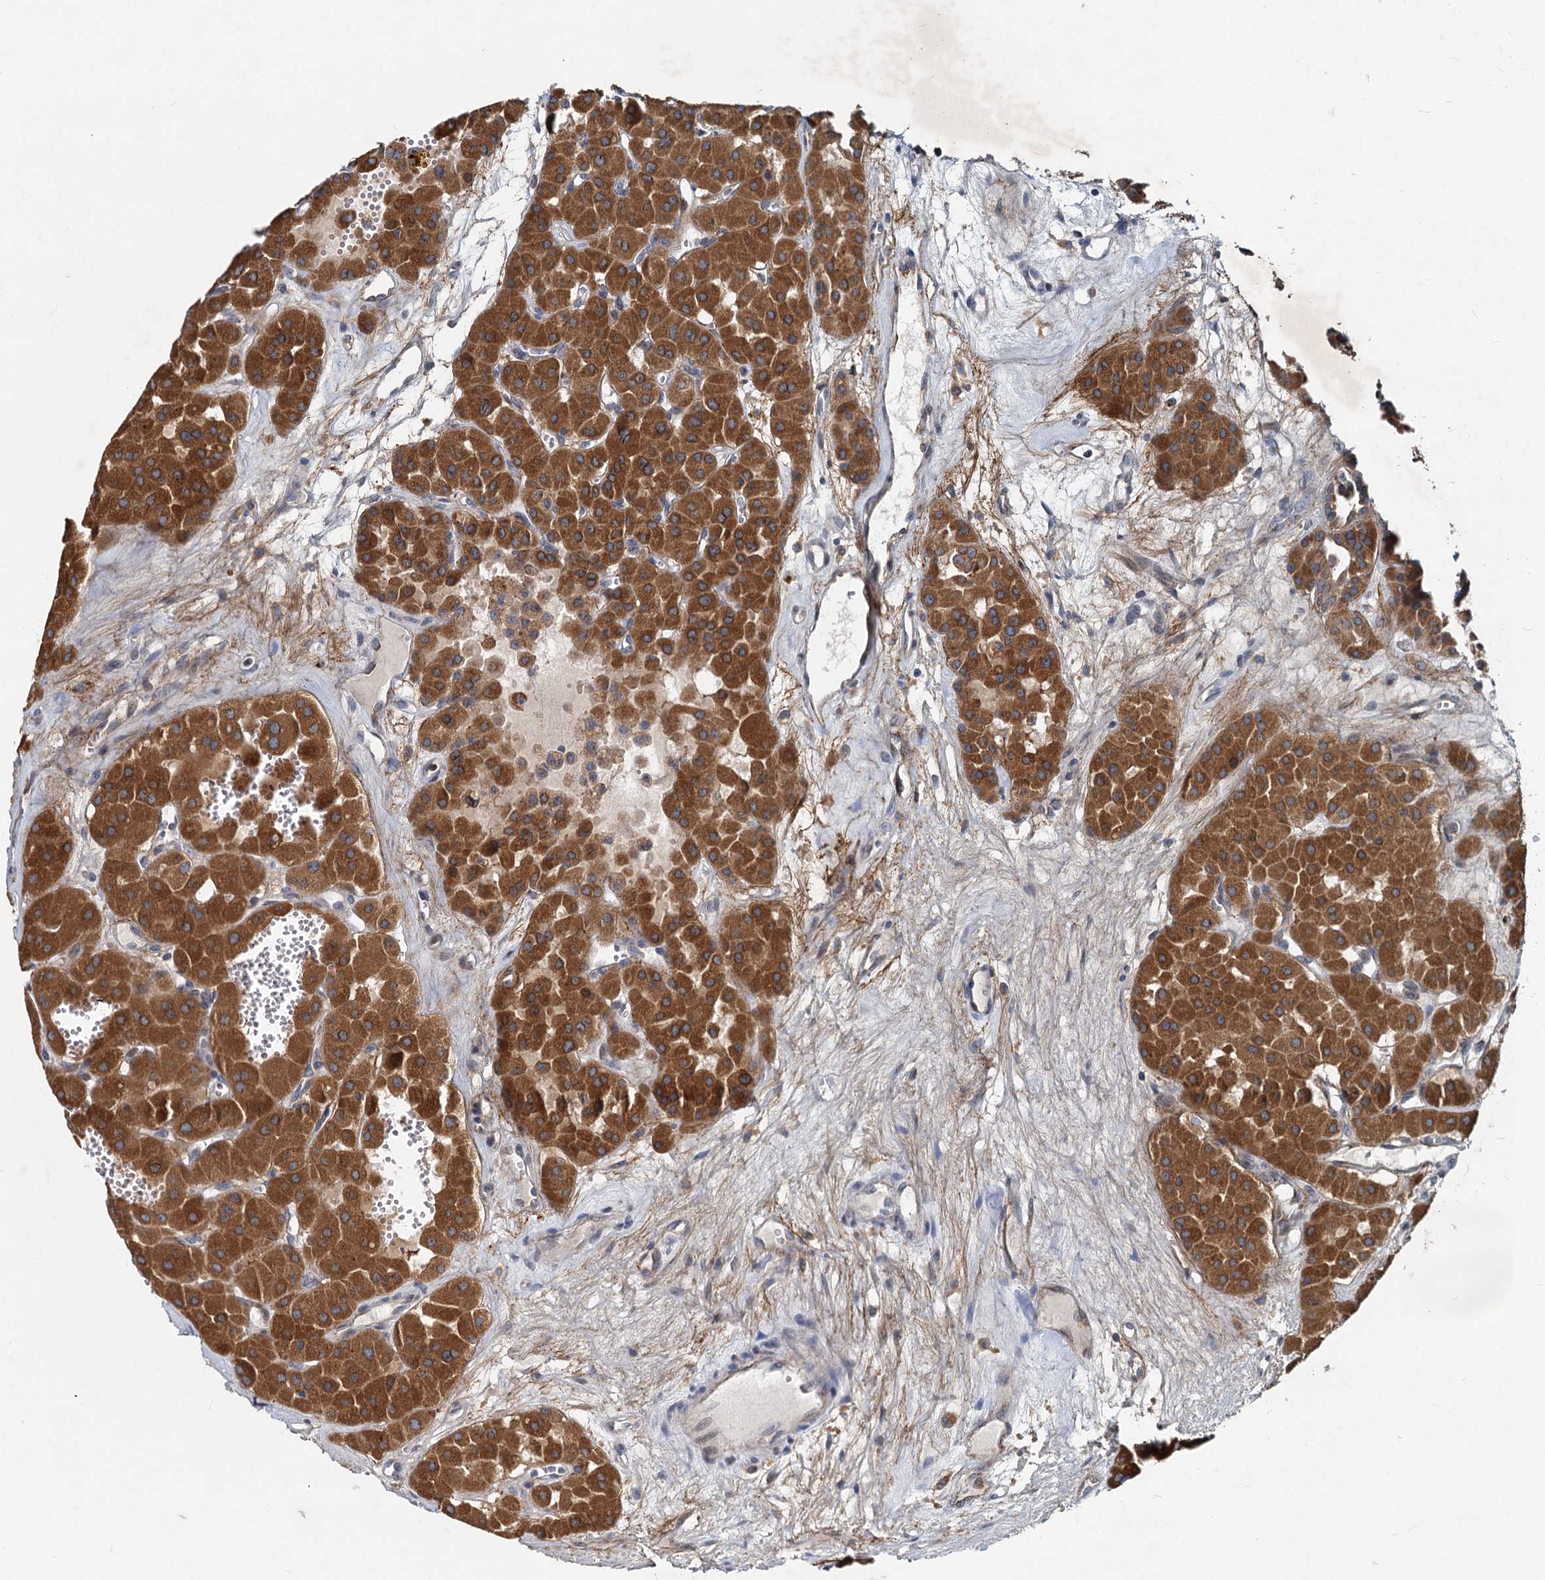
{"staining": {"intensity": "strong", "quantity": ">75%", "location": "cytoplasmic/membranous"}, "tissue": "renal cancer", "cell_type": "Tumor cells", "image_type": "cancer", "snomed": [{"axis": "morphology", "description": "Carcinoma, NOS"}, {"axis": "topography", "description": "Kidney"}], "caption": "A photomicrograph showing strong cytoplasmic/membranous staining in about >75% of tumor cells in renal carcinoma, as visualized by brown immunohistochemical staining.", "gene": "ADCY2", "patient": {"sex": "female", "age": 75}}